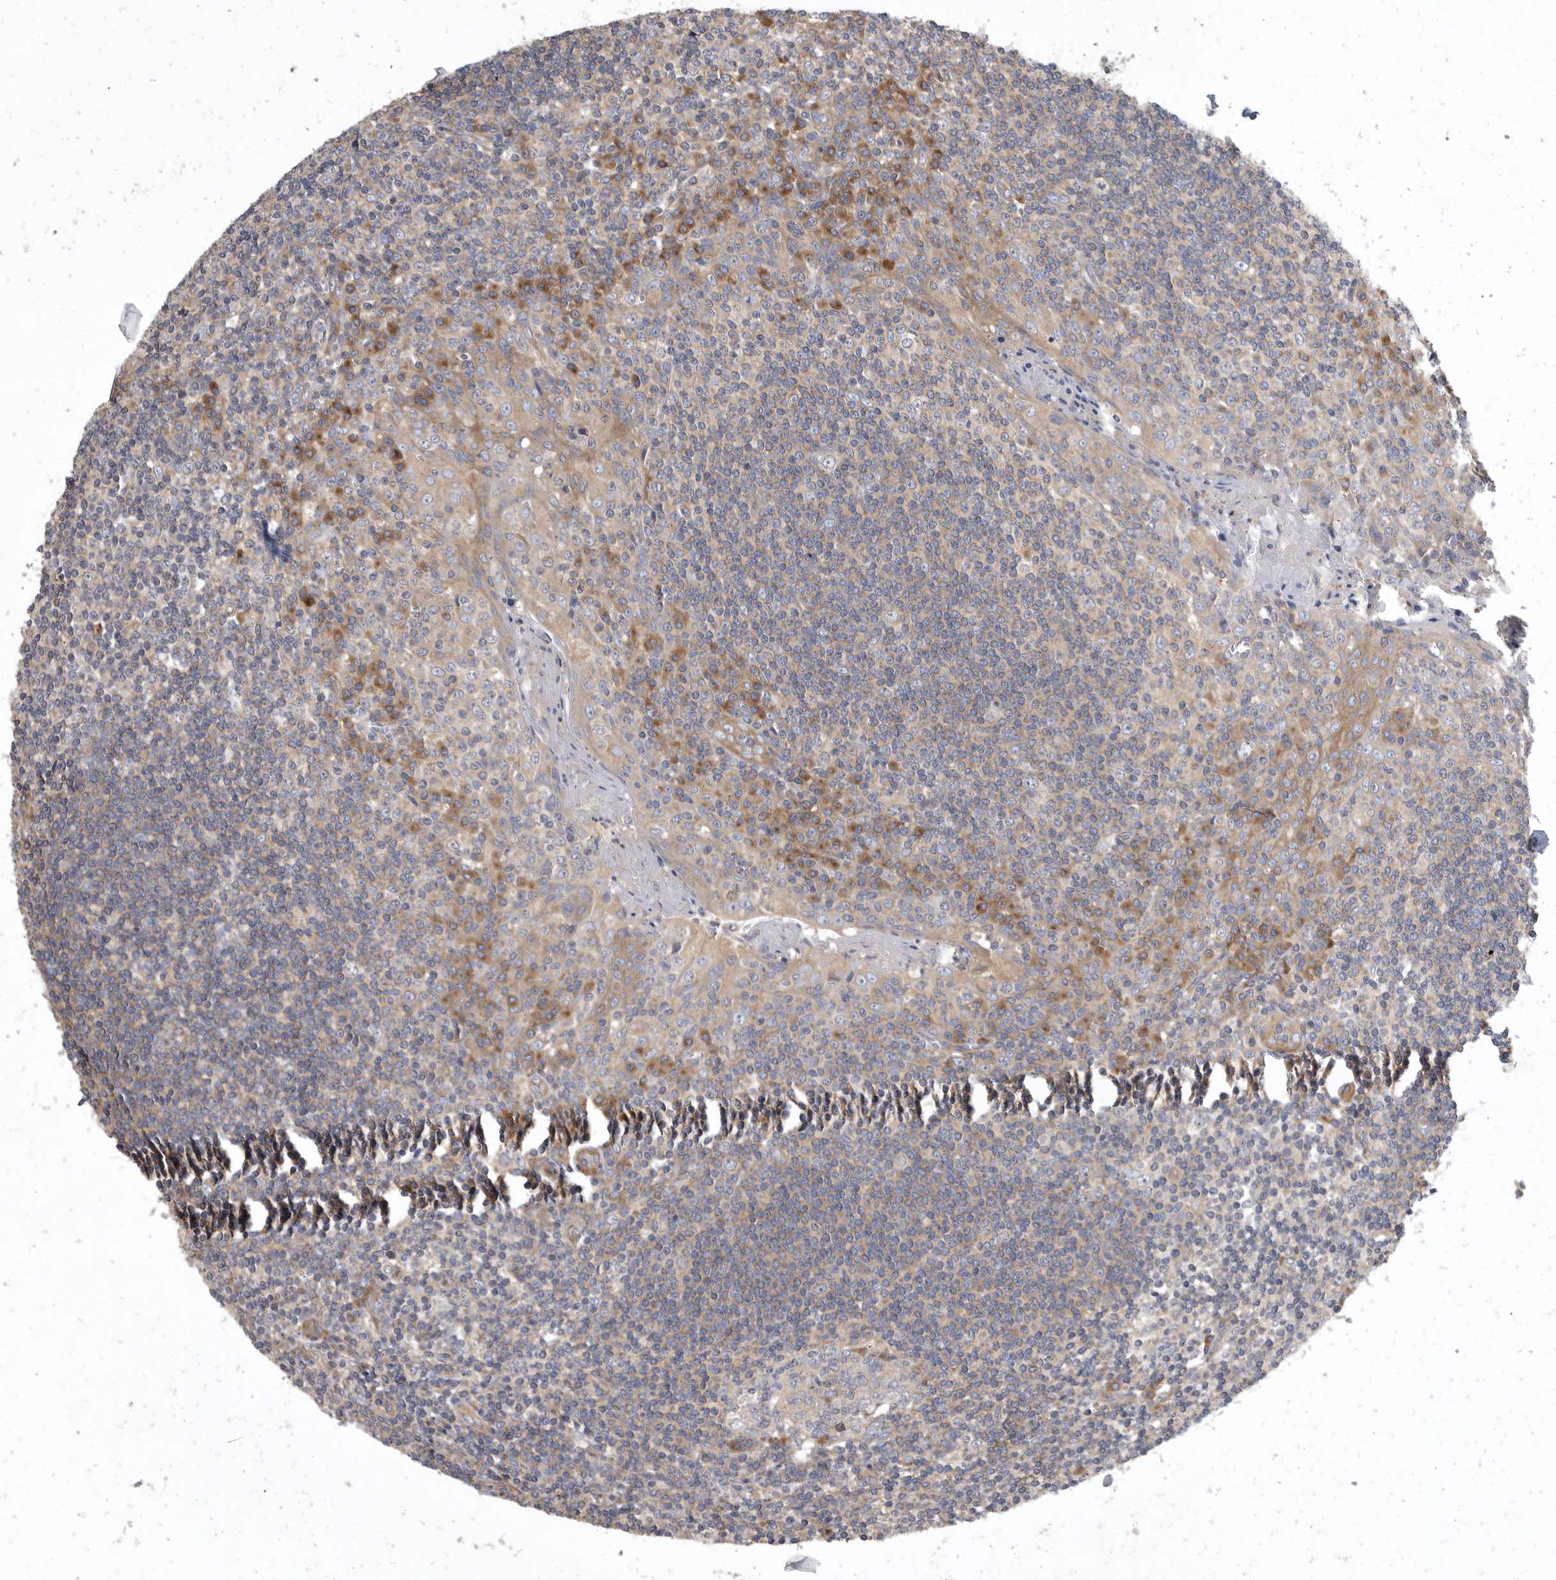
{"staining": {"intensity": "moderate", "quantity": "<25%", "location": "cytoplasmic/membranous"}, "tissue": "tonsil", "cell_type": "Germinal center cells", "image_type": "normal", "snomed": [{"axis": "morphology", "description": "Normal tissue, NOS"}, {"axis": "topography", "description": "Tonsil"}], "caption": "Germinal center cells show low levels of moderate cytoplasmic/membranous staining in approximately <25% of cells in unremarkable human tonsil. Using DAB (3,3'-diaminobenzidine) (brown) and hematoxylin (blue) stains, captured at high magnification using brightfield microscopy.", "gene": "OXR1", "patient": {"sex": "male", "age": 27}}